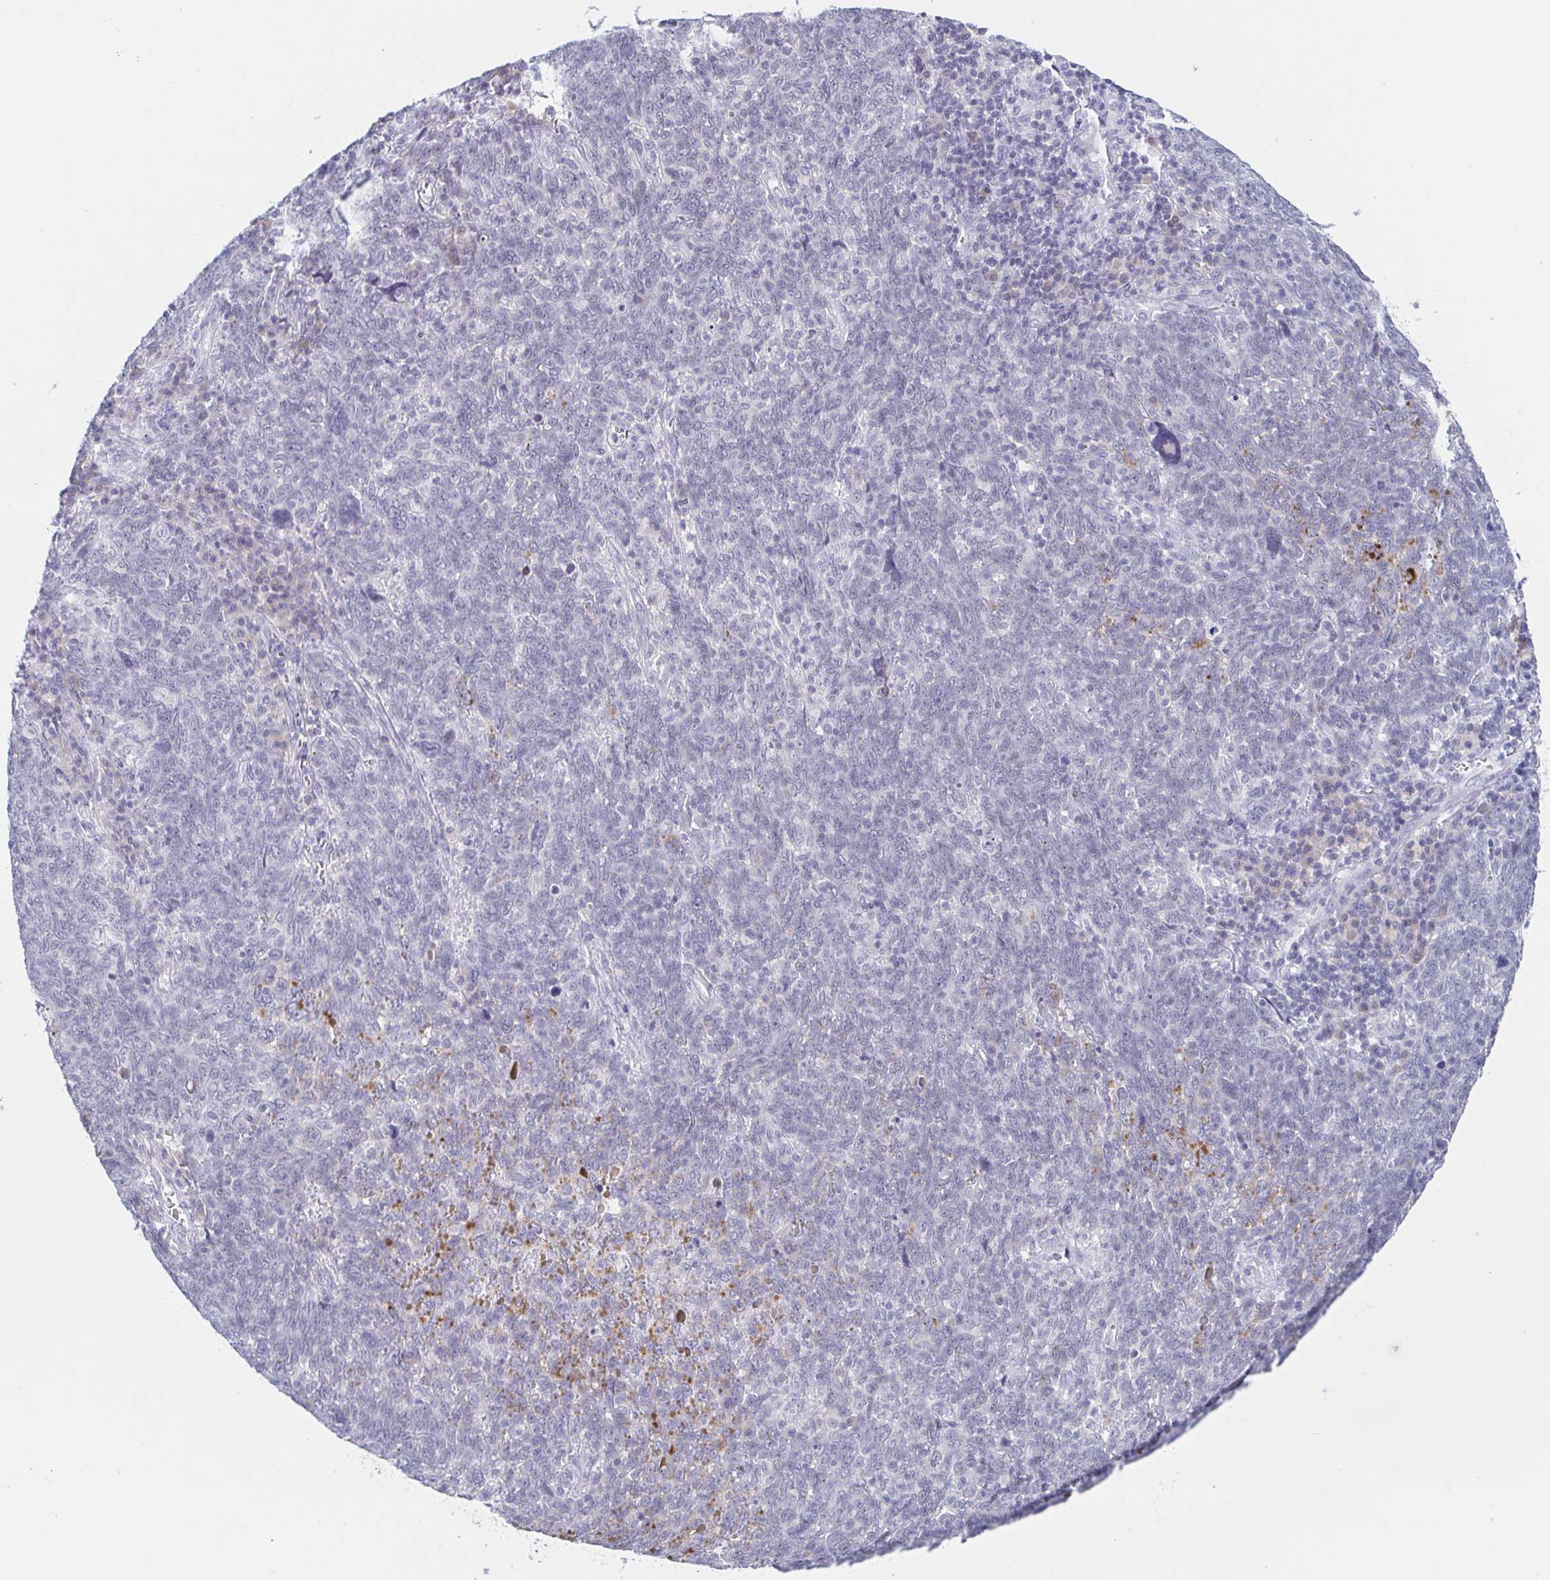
{"staining": {"intensity": "negative", "quantity": "none", "location": "none"}, "tissue": "lung cancer", "cell_type": "Tumor cells", "image_type": "cancer", "snomed": [{"axis": "morphology", "description": "Squamous cell carcinoma, NOS"}, {"axis": "topography", "description": "Lung"}], "caption": "Tumor cells are negative for protein expression in human lung squamous cell carcinoma.", "gene": "SIAH3", "patient": {"sex": "female", "age": 72}}